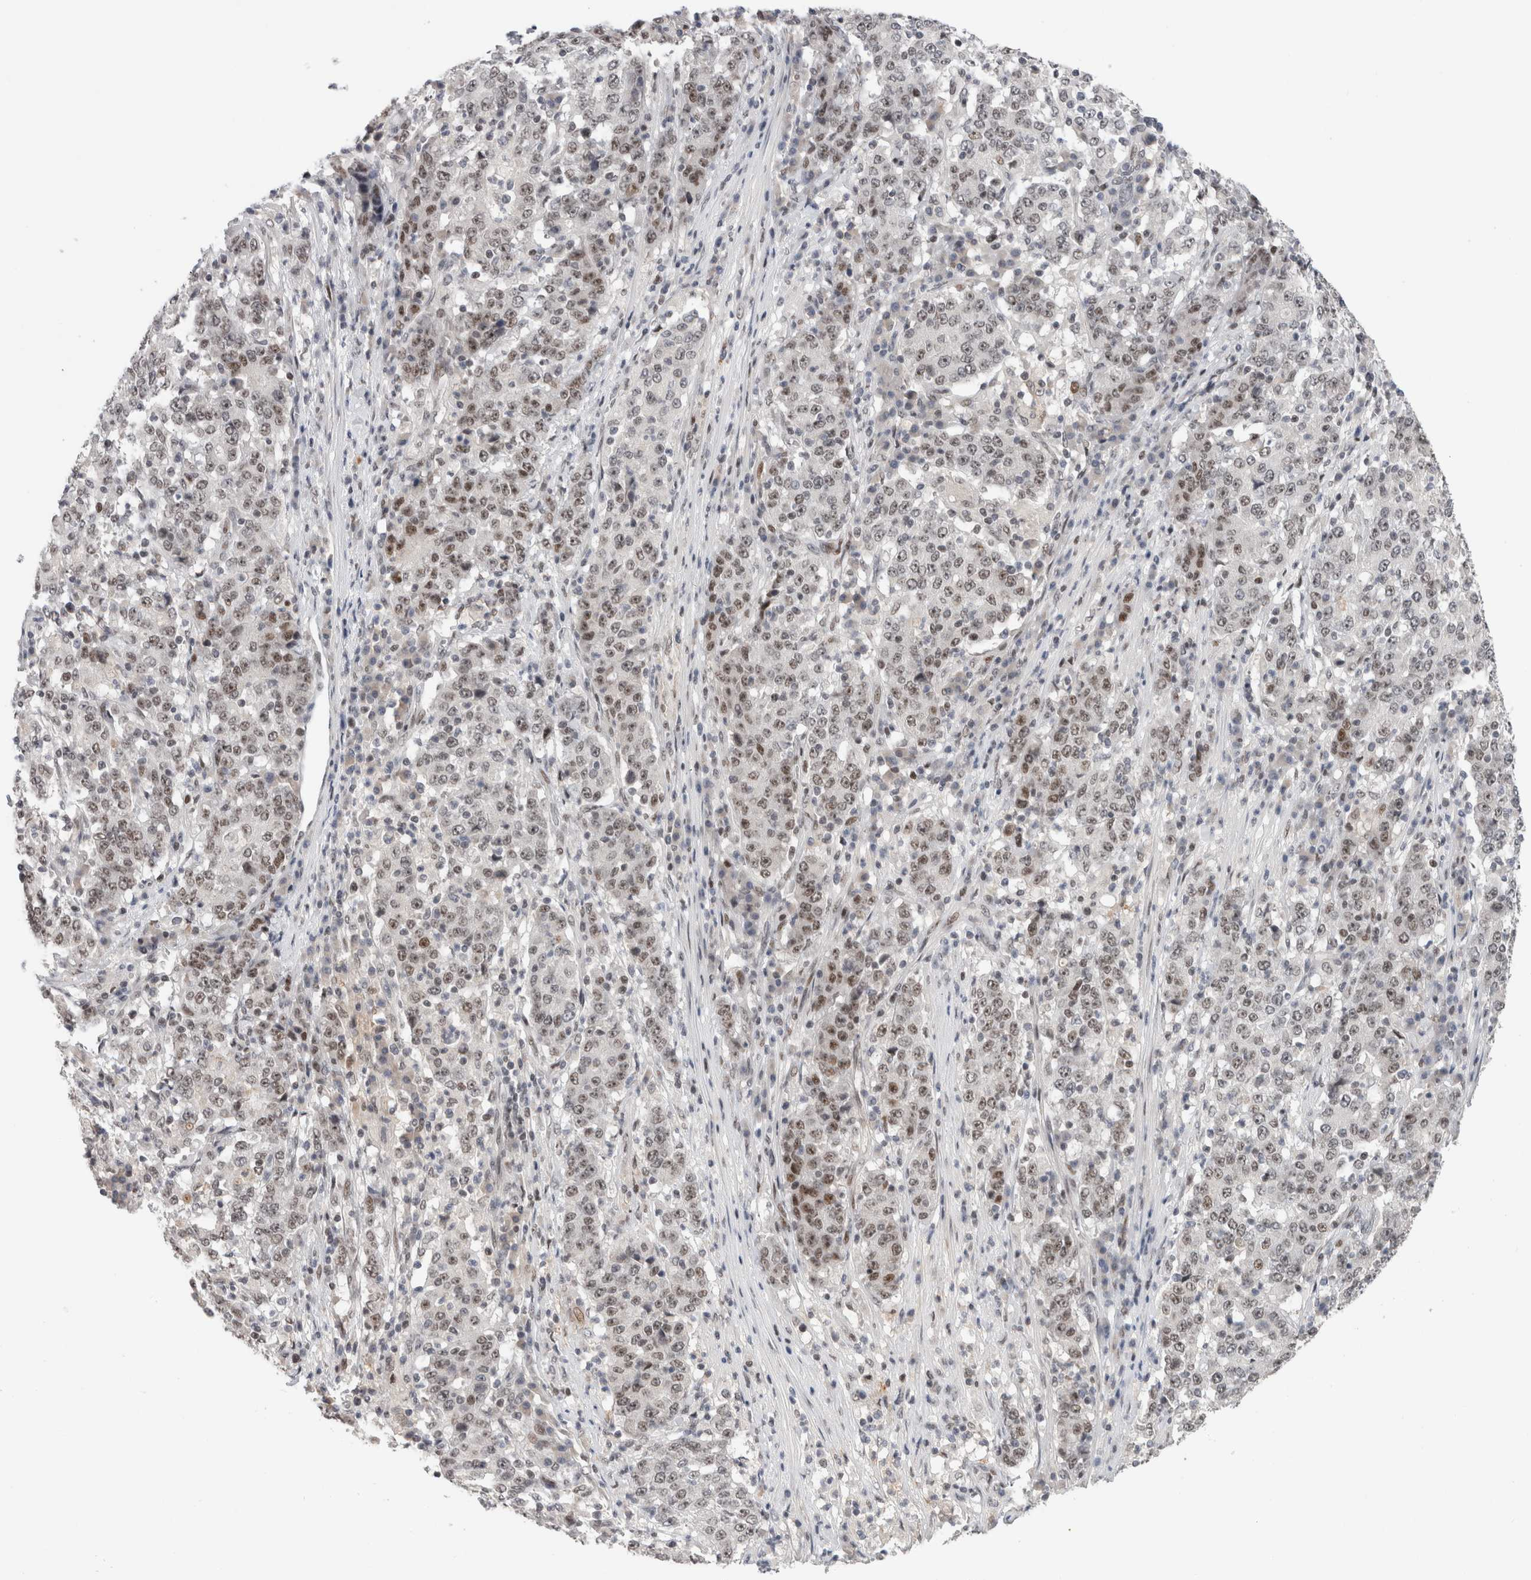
{"staining": {"intensity": "weak", "quantity": ">75%", "location": "nuclear"}, "tissue": "stomach cancer", "cell_type": "Tumor cells", "image_type": "cancer", "snomed": [{"axis": "morphology", "description": "Adenocarcinoma, NOS"}, {"axis": "topography", "description": "Stomach"}], "caption": "Protein expression analysis of human stomach cancer reveals weak nuclear staining in approximately >75% of tumor cells. The staining was performed using DAB, with brown indicating positive protein expression. Nuclei are stained blue with hematoxylin.", "gene": "ZNF521", "patient": {"sex": "male", "age": 59}}